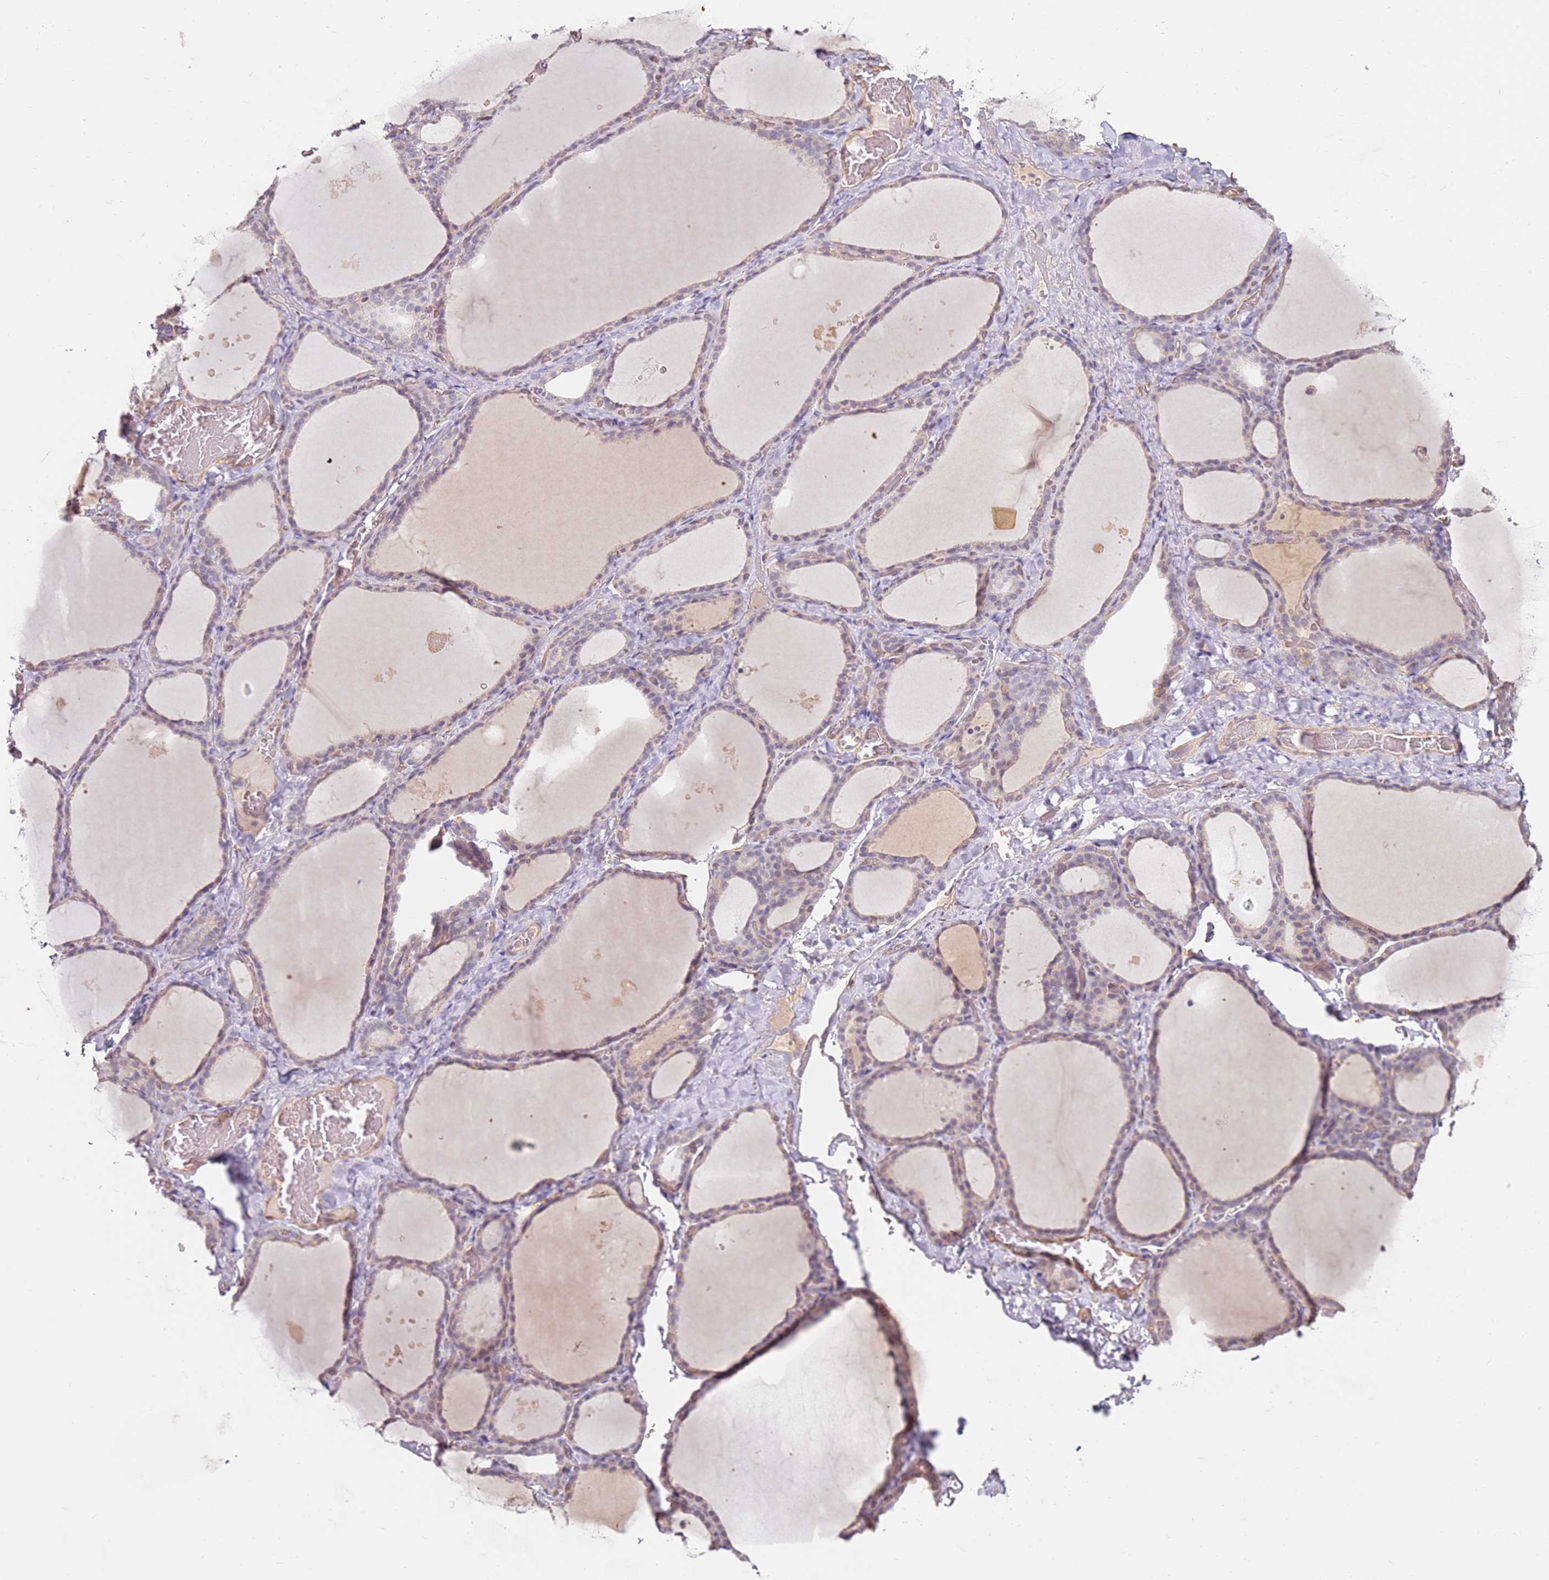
{"staining": {"intensity": "weak", "quantity": "<25%", "location": "cytoplasmic/membranous"}, "tissue": "thyroid gland", "cell_type": "Glandular cells", "image_type": "normal", "snomed": [{"axis": "morphology", "description": "Normal tissue, NOS"}, {"axis": "topography", "description": "Thyroid gland"}], "caption": "Immunohistochemistry micrograph of benign thyroid gland: human thyroid gland stained with DAB (3,3'-diaminobenzidine) displays no significant protein expression in glandular cells. (DAB (3,3'-diaminobenzidine) immunohistochemistry, high magnification).", "gene": "WDR93", "patient": {"sex": "female", "age": 39}}